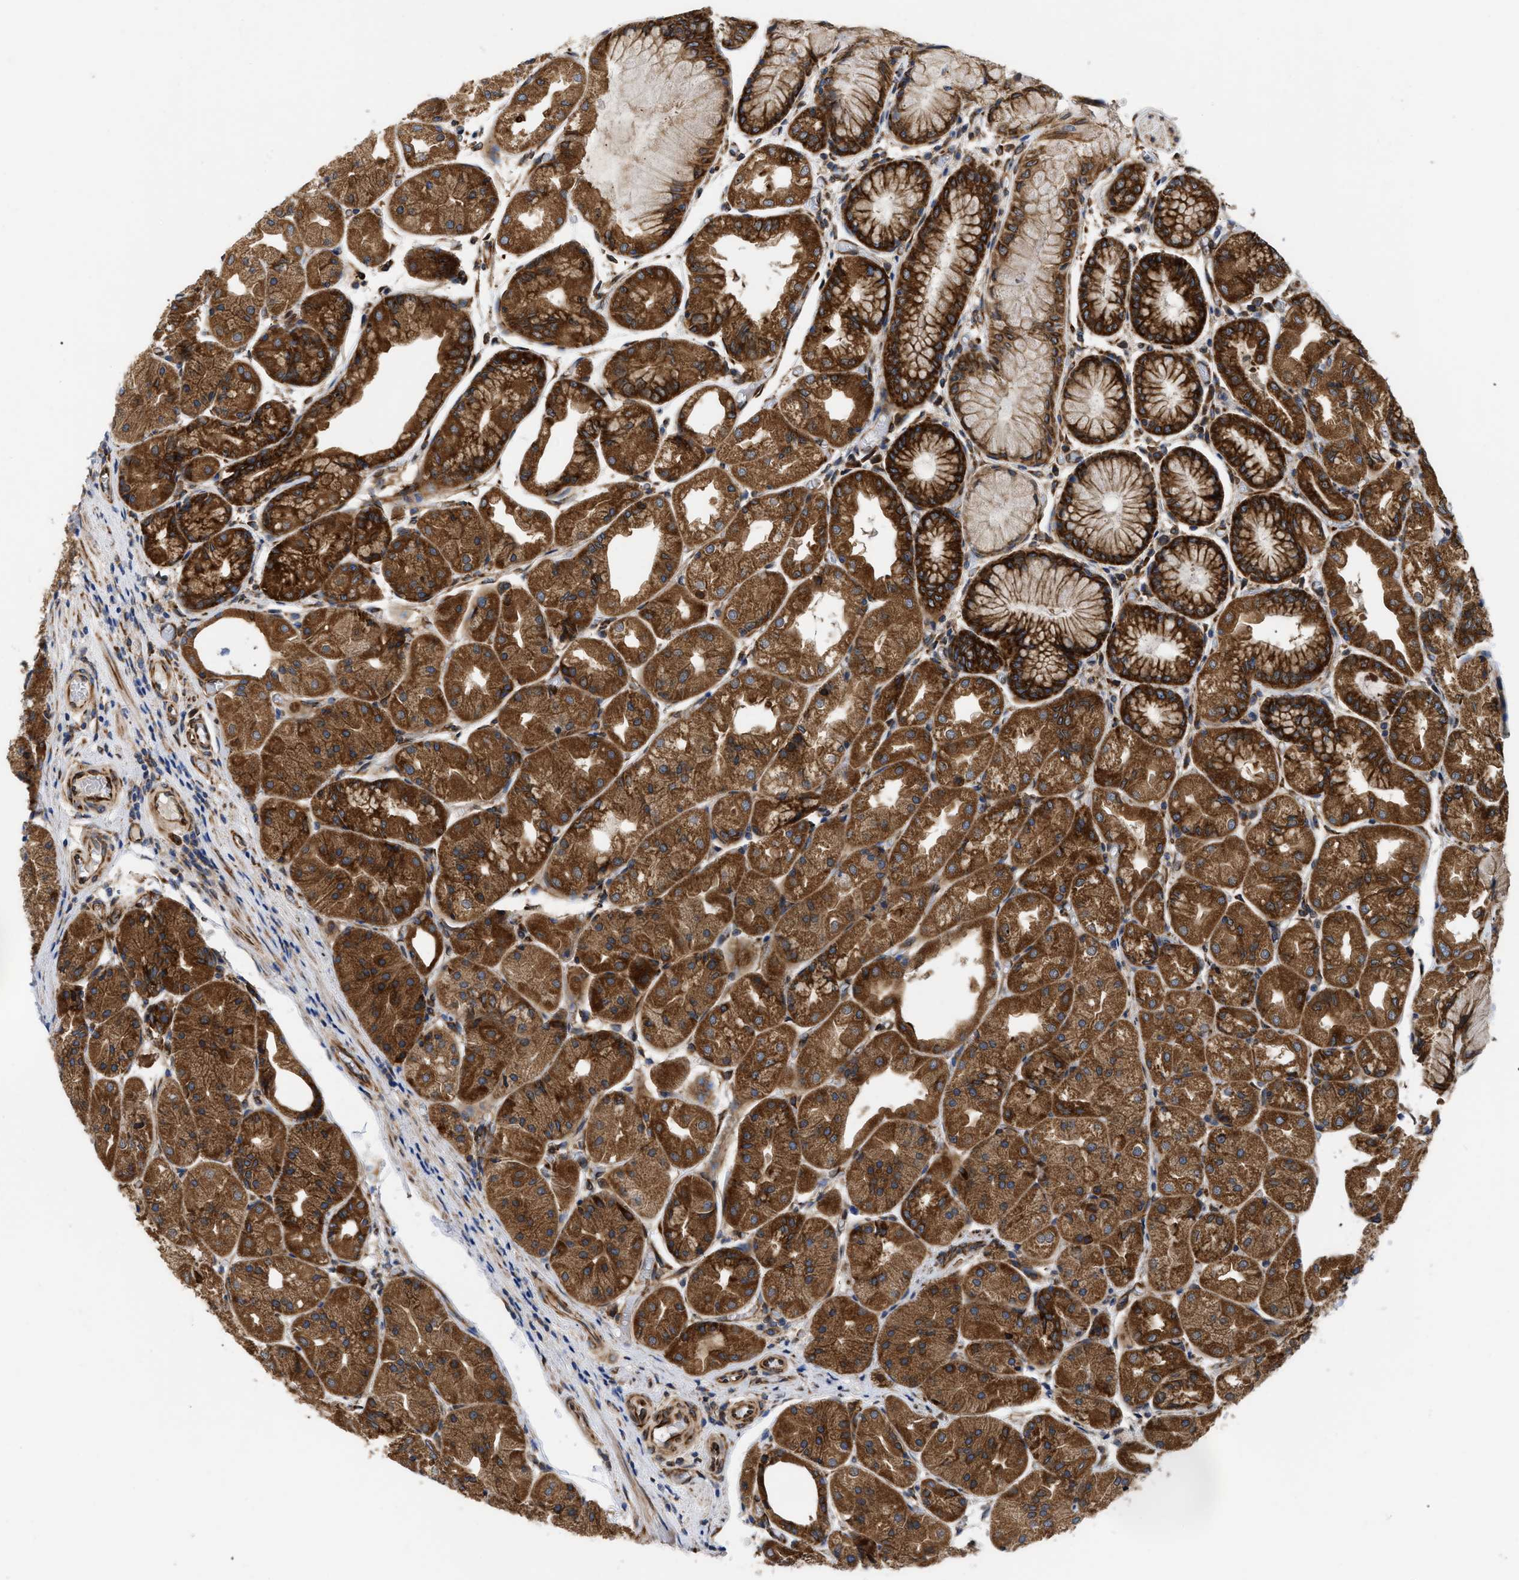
{"staining": {"intensity": "strong", "quantity": ">75%", "location": "cytoplasmic/membranous"}, "tissue": "stomach", "cell_type": "Glandular cells", "image_type": "normal", "snomed": [{"axis": "morphology", "description": "Normal tissue, NOS"}, {"axis": "topography", "description": "Stomach, upper"}], "caption": "The micrograph reveals immunohistochemical staining of unremarkable stomach. There is strong cytoplasmic/membranous expression is appreciated in approximately >75% of glandular cells.", "gene": "FAM120A", "patient": {"sex": "male", "age": 72}}